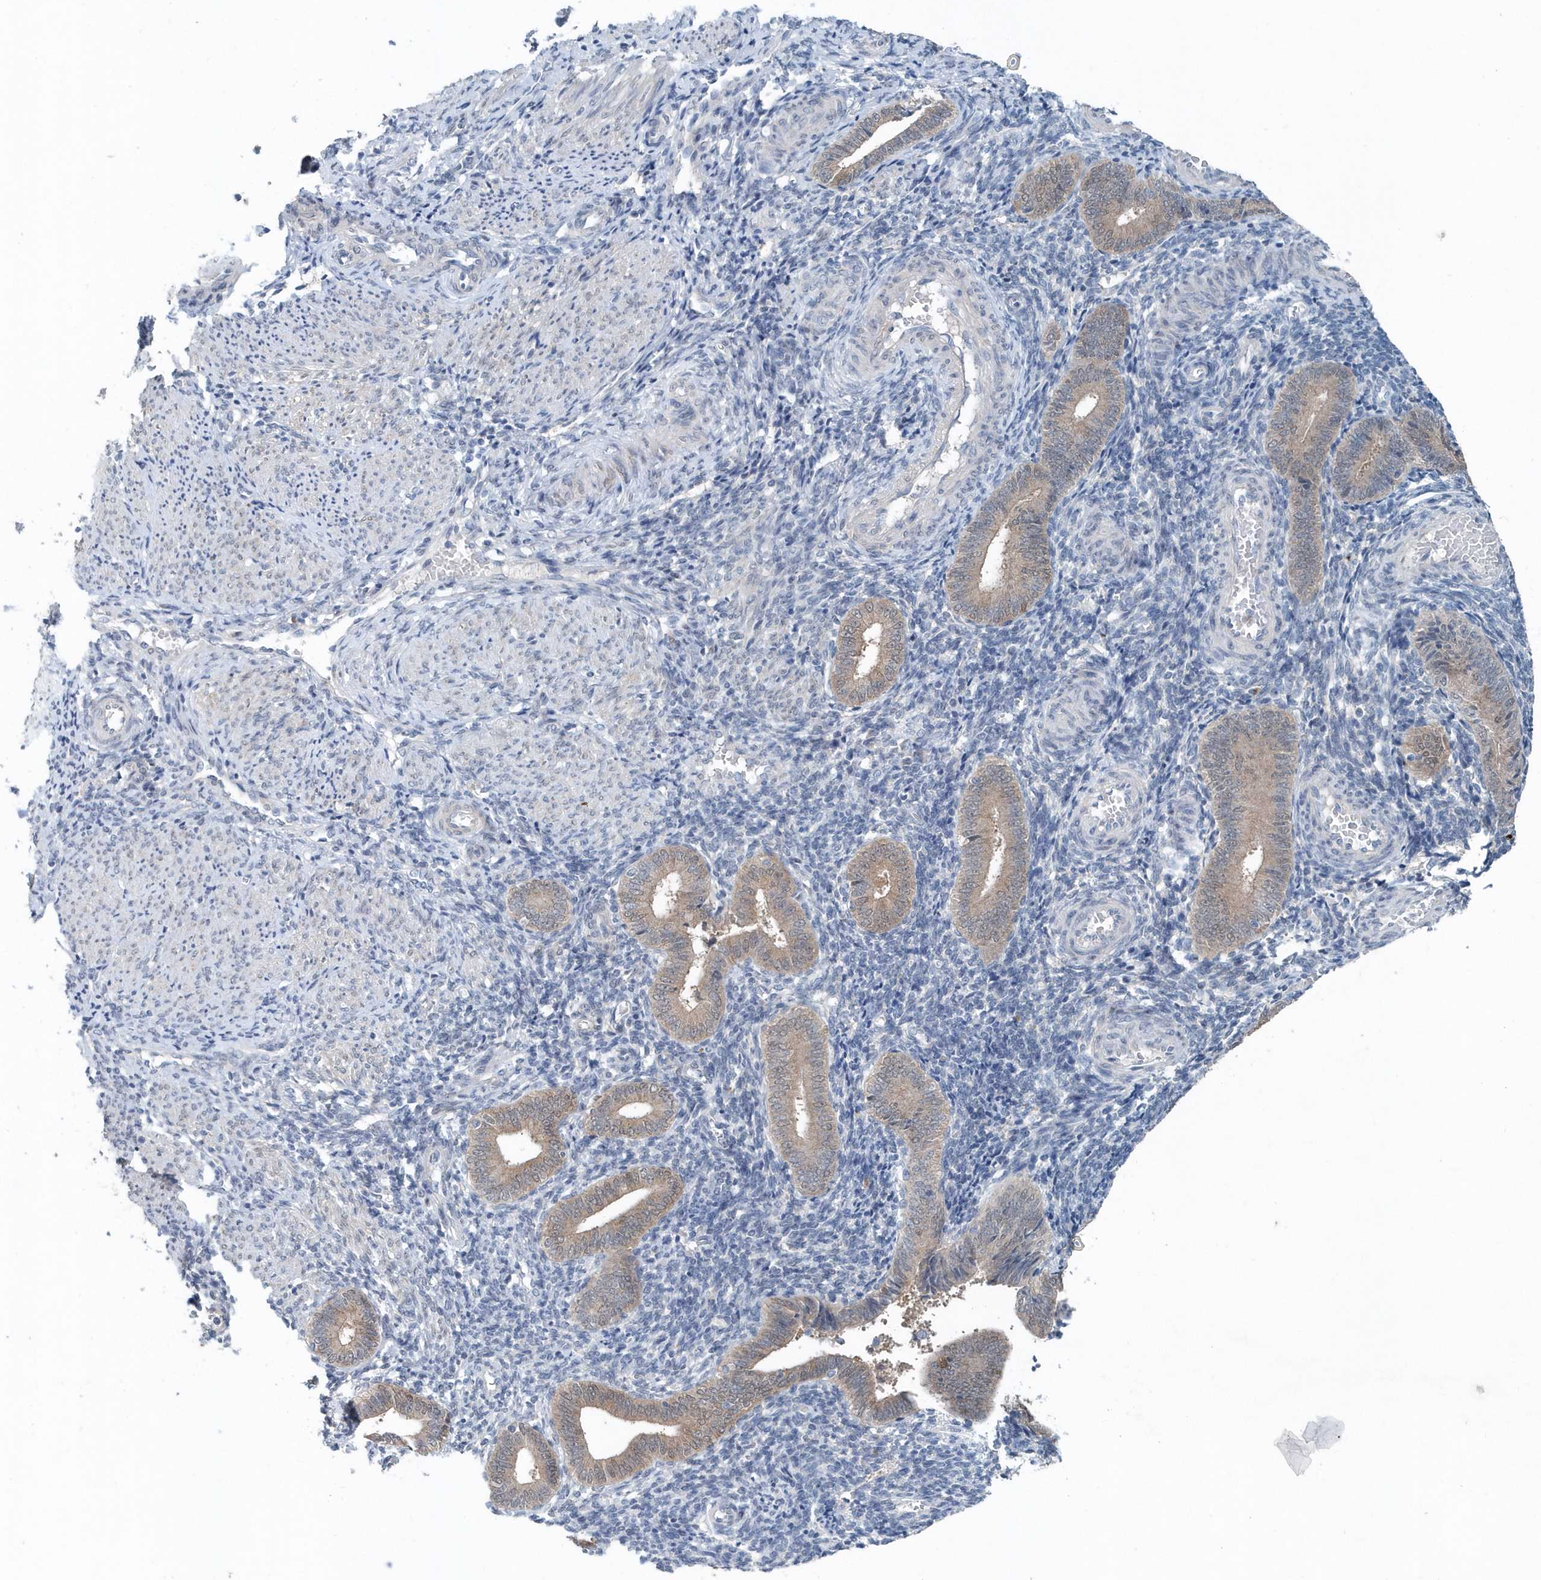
{"staining": {"intensity": "negative", "quantity": "none", "location": "none"}, "tissue": "endometrium", "cell_type": "Cells in endometrial stroma", "image_type": "normal", "snomed": [{"axis": "morphology", "description": "Normal tissue, NOS"}, {"axis": "topography", "description": "Uterus"}, {"axis": "topography", "description": "Endometrium"}], "caption": "The histopathology image demonstrates no significant positivity in cells in endometrial stroma of endometrium.", "gene": "PFN2", "patient": {"sex": "female", "age": 33}}